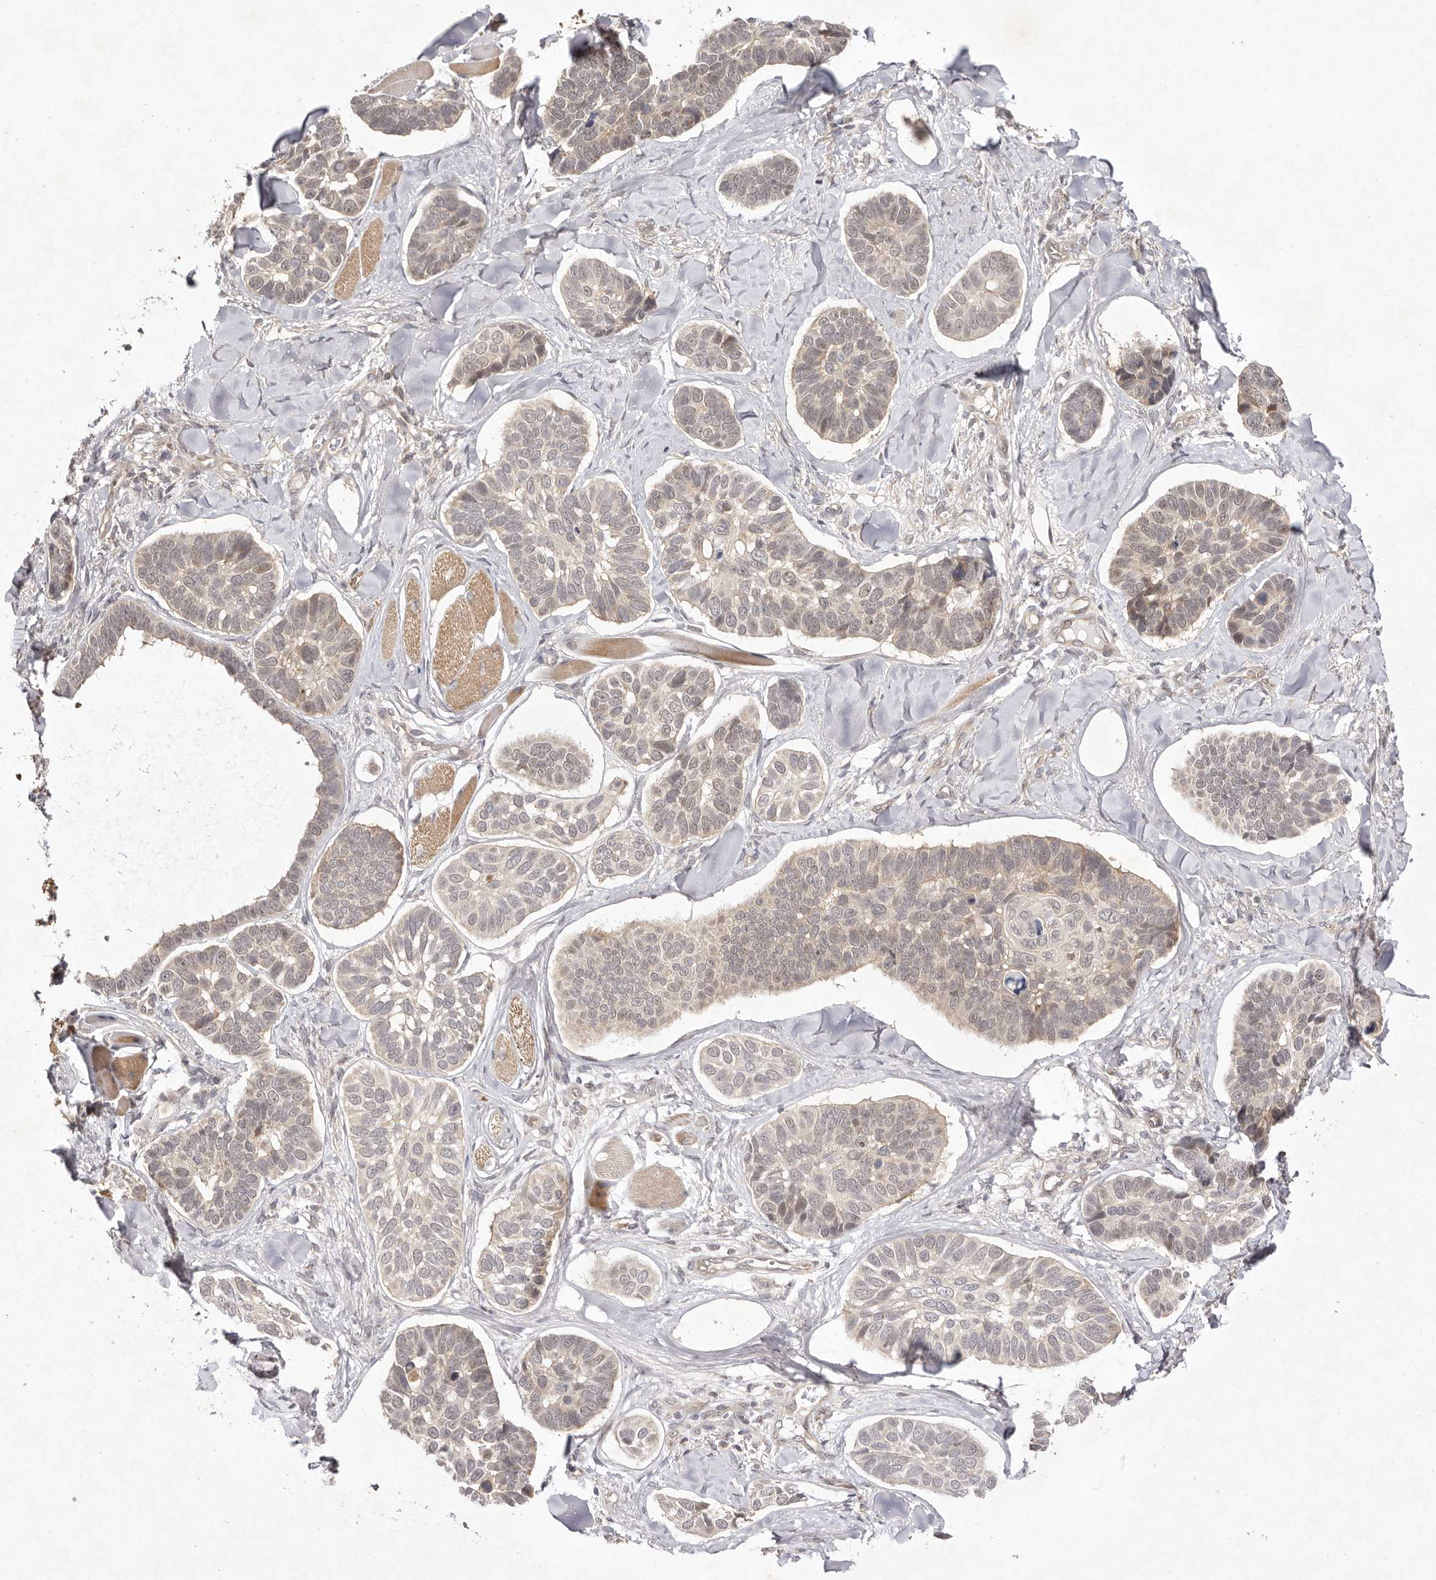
{"staining": {"intensity": "weak", "quantity": "25%-75%", "location": "cytoplasmic/membranous,nuclear"}, "tissue": "skin cancer", "cell_type": "Tumor cells", "image_type": "cancer", "snomed": [{"axis": "morphology", "description": "Basal cell carcinoma"}, {"axis": "topography", "description": "Skin"}], "caption": "The image demonstrates immunohistochemical staining of skin cancer. There is weak cytoplasmic/membranous and nuclear expression is present in about 25%-75% of tumor cells.", "gene": "BUD31", "patient": {"sex": "male", "age": 62}}